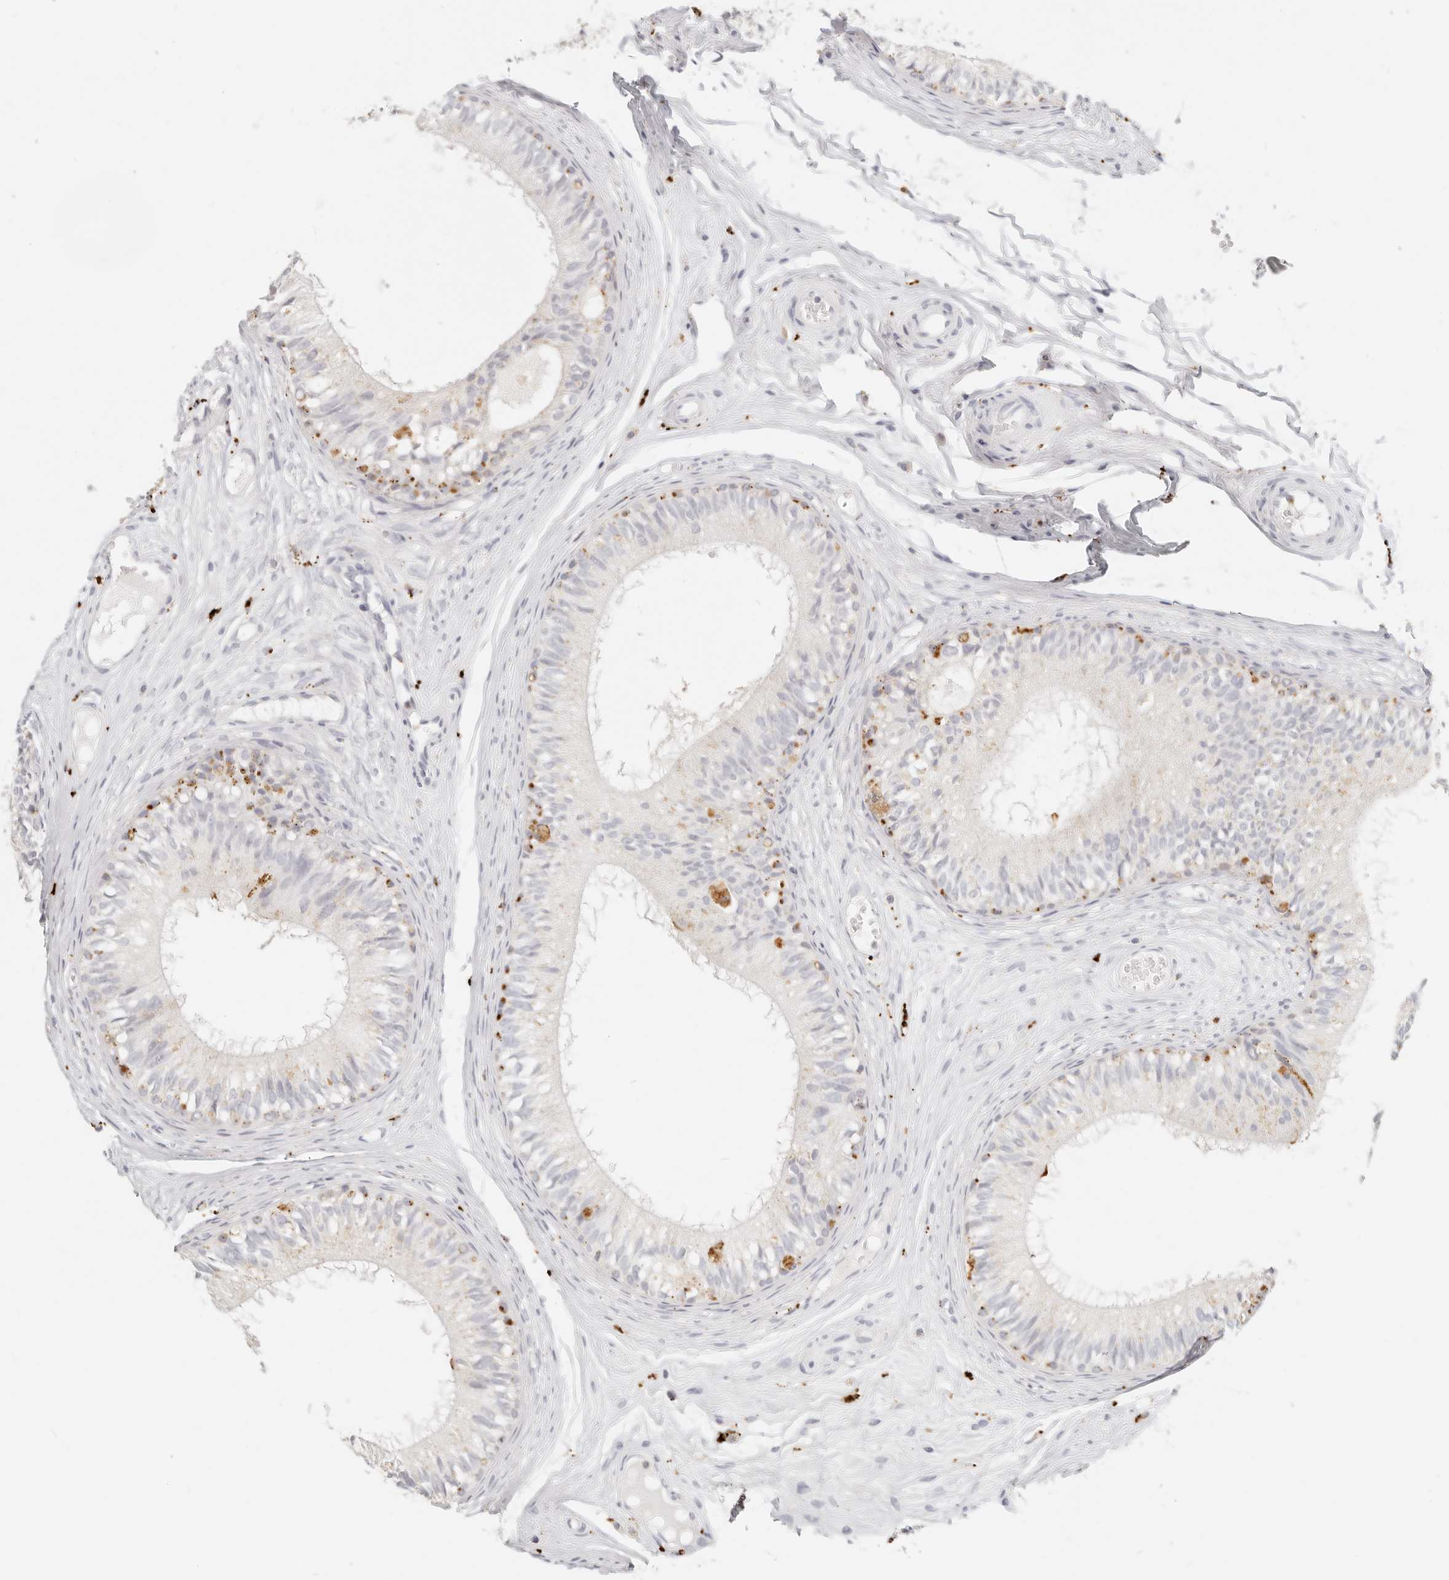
{"staining": {"intensity": "weak", "quantity": "<25%", "location": "cytoplasmic/membranous"}, "tissue": "epididymis", "cell_type": "Glandular cells", "image_type": "normal", "snomed": [{"axis": "morphology", "description": "Normal tissue, NOS"}, {"axis": "morphology", "description": "Seminoma in situ"}, {"axis": "topography", "description": "Testis"}, {"axis": "topography", "description": "Epididymis"}], "caption": "High power microscopy photomicrograph of an IHC histopathology image of normal epididymis, revealing no significant expression in glandular cells. (DAB IHC with hematoxylin counter stain).", "gene": "RNASET2", "patient": {"sex": "male", "age": 28}}